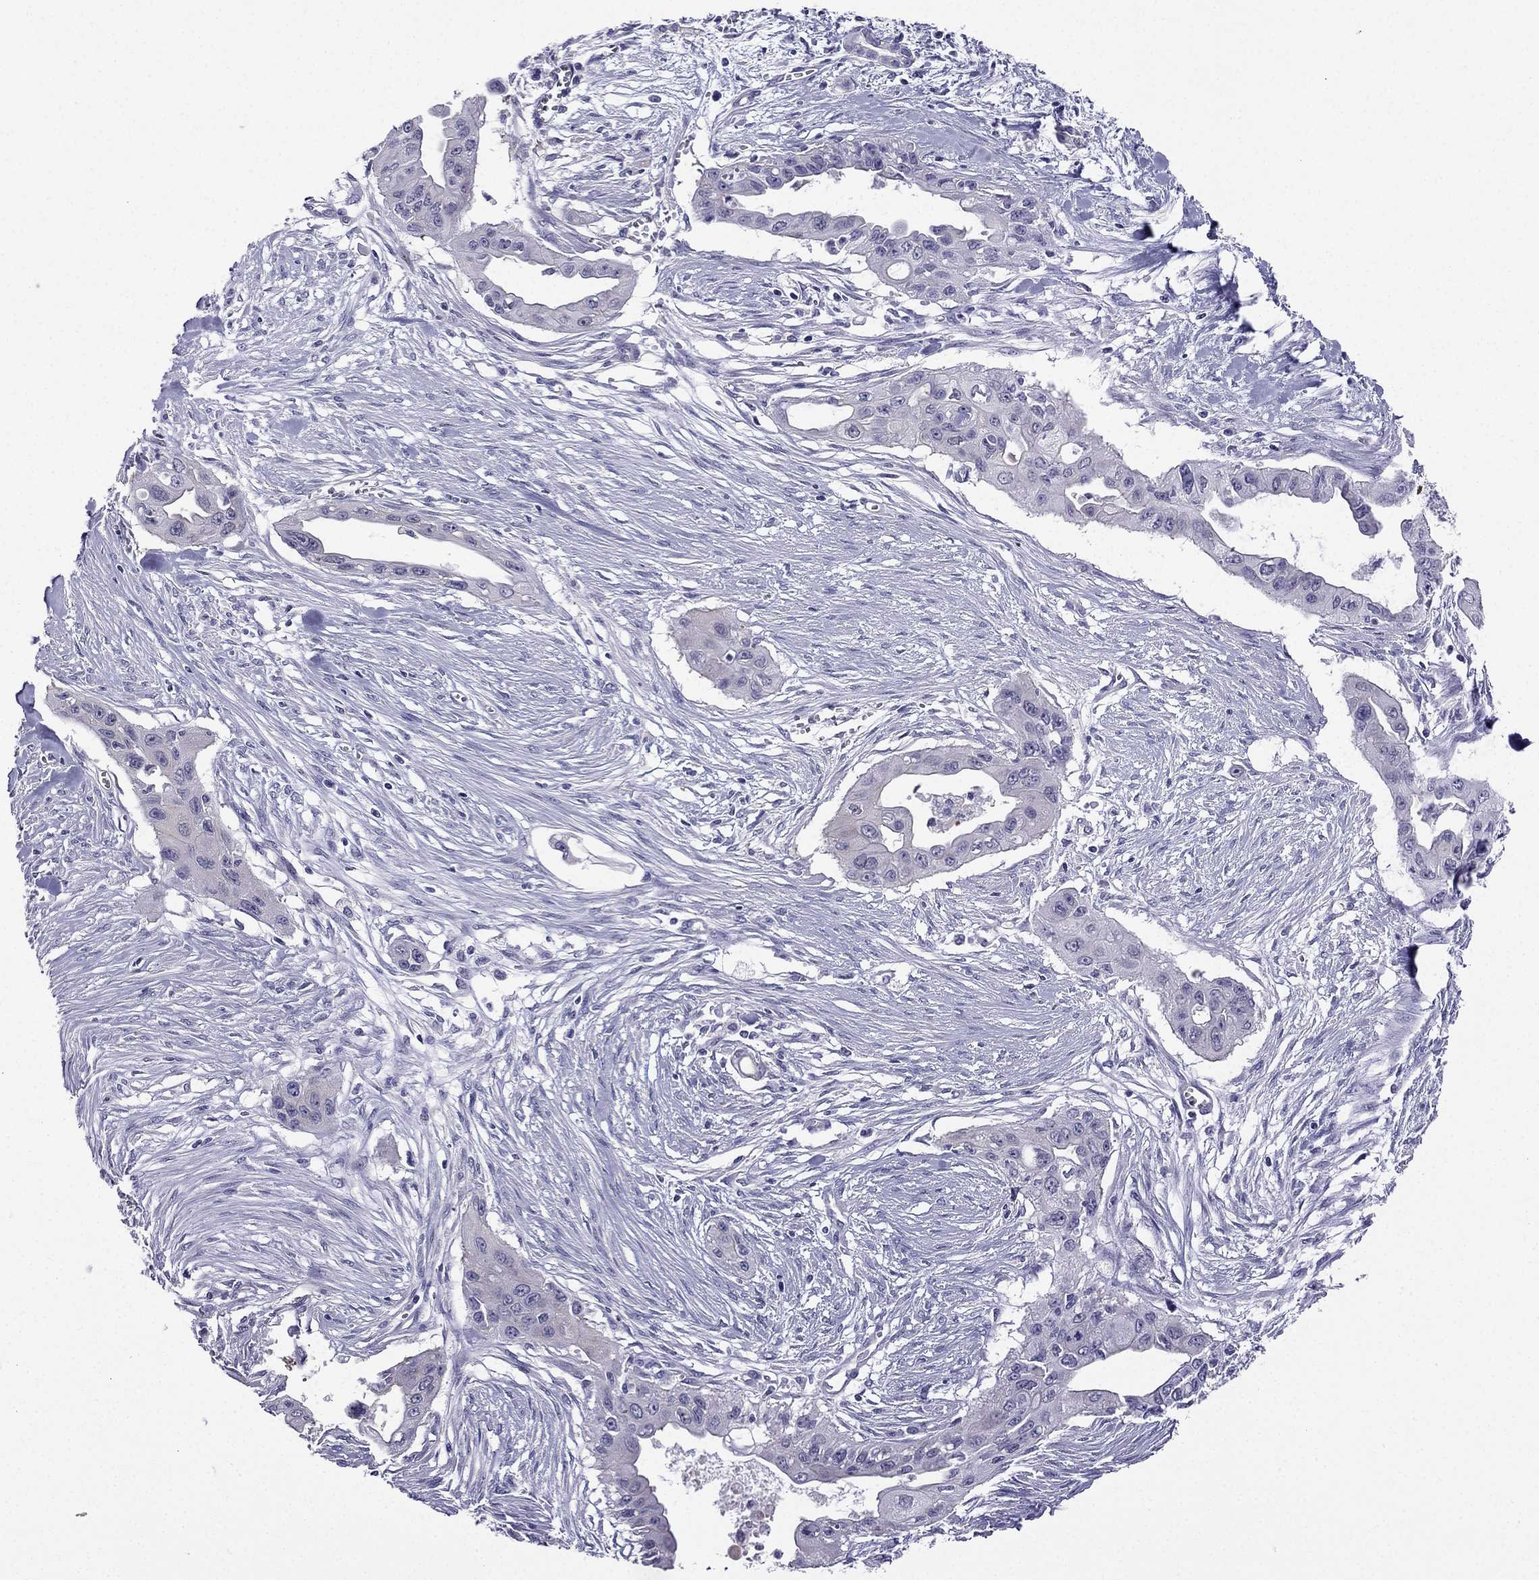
{"staining": {"intensity": "negative", "quantity": "none", "location": "none"}, "tissue": "pancreatic cancer", "cell_type": "Tumor cells", "image_type": "cancer", "snomed": [{"axis": "morphology", "description": "Adenocarcinoma, NOS"}, {"axis": "topography", "description": "Pancreas"}], "caption": "Tumor cells are negative for brown protein staining in adenocarcinoma (pancreatic).", "gene": "KCNJ10", "patient": {"sex": "male", "age": 60}}